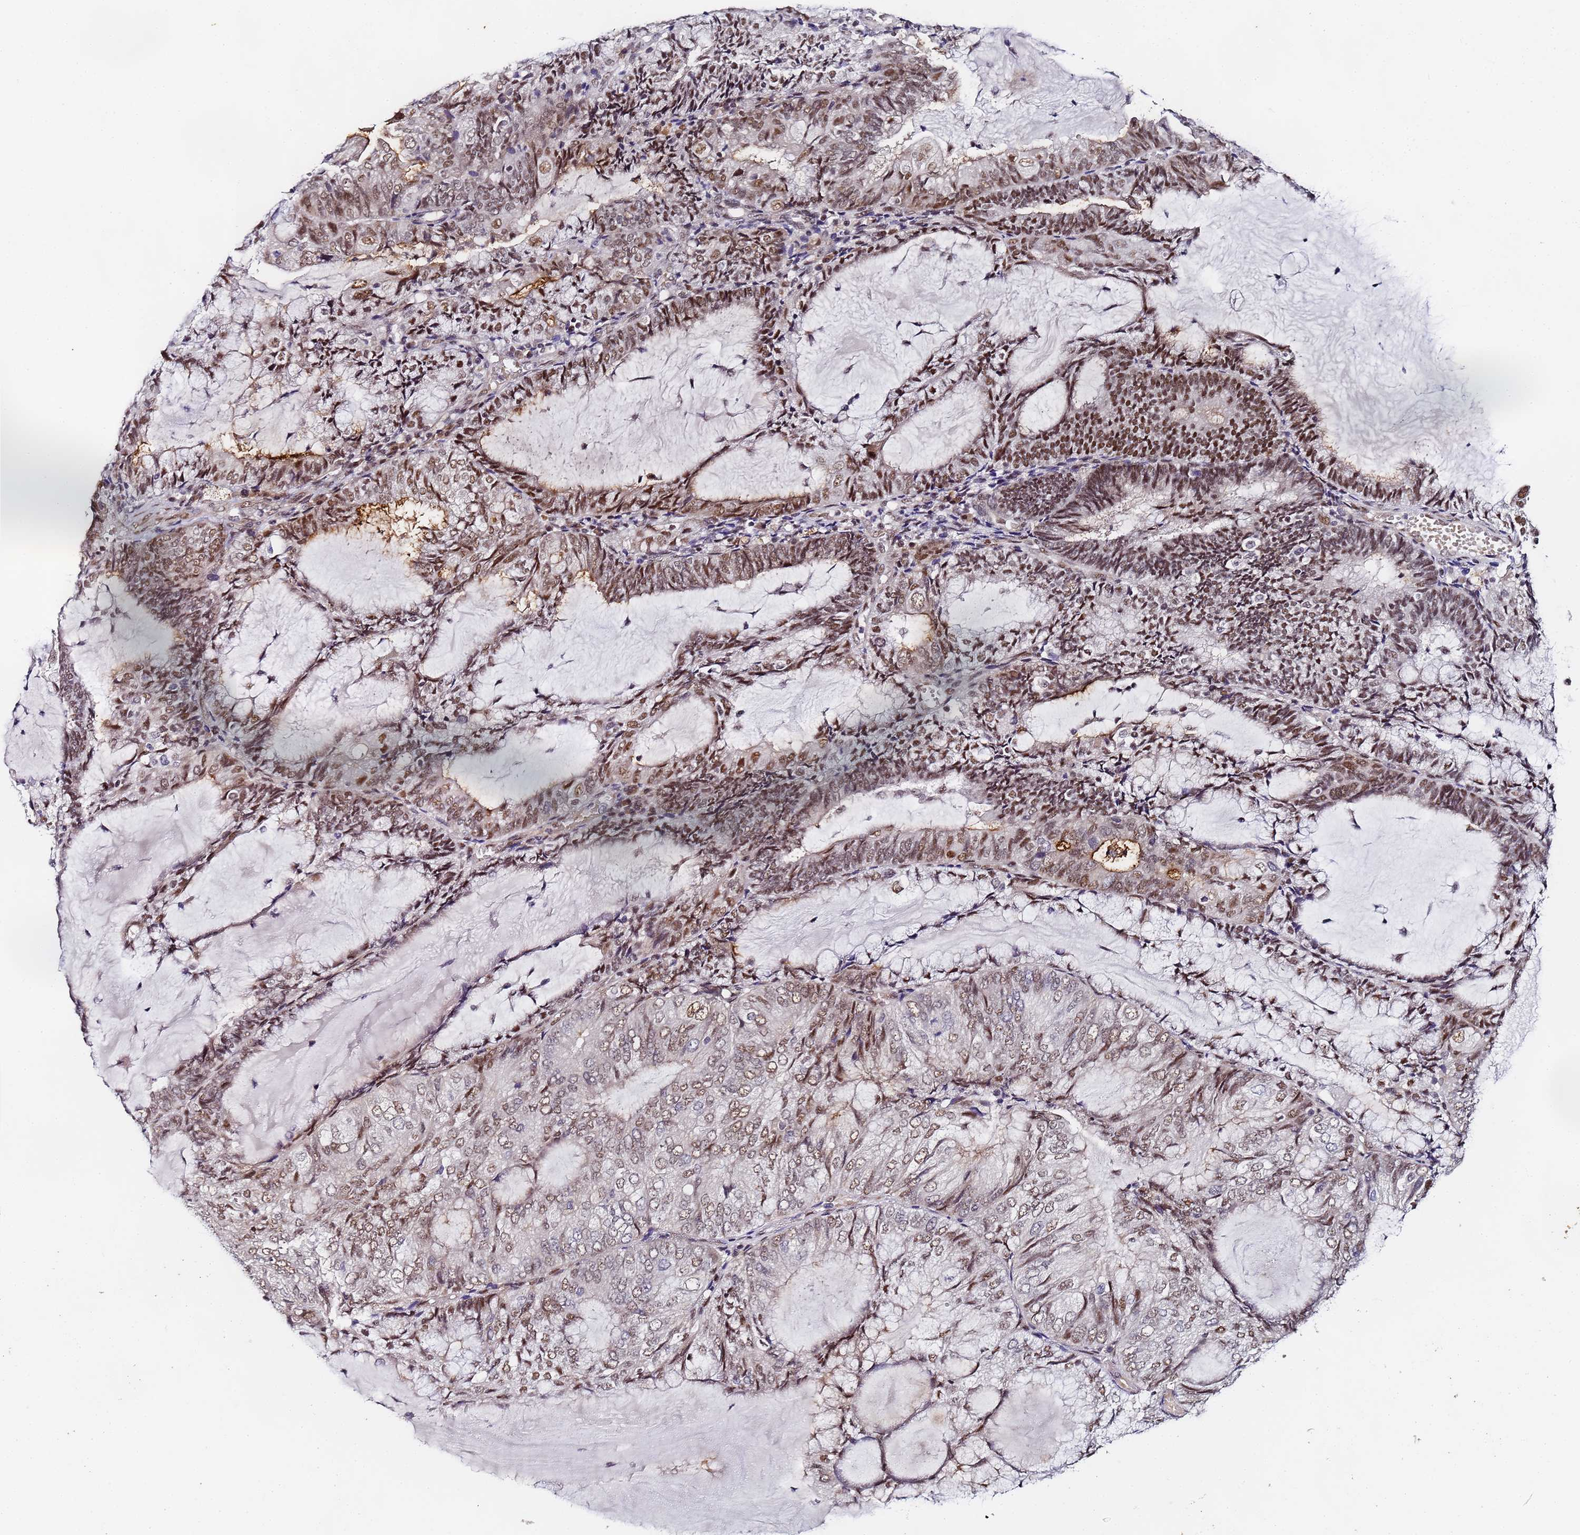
{"staining": {"intensity": "moderate", "quantity": ">75%", "location": "nuclear"}, "tissue": "endometrial cancer", "cell_type": "Tumor cells", "image_type": "cancer", "snomed": [{"axis": "morphology", "description": "Adenocarcinoma, NOS"}, {"axis": "topography", "description": "Endometrium"}], "caption": "The histopathology image displays a brown stain indicating the presence of a protein in the nuclear of tumor cells in endometrial cancer. The staining was performed using DAB (3,3'-diaminobenzidine) to visualize the protein expression in brown, while the nuclei were stained in blue with hematoxylin (Magnification: 20x).", "gene": "FNBP4", "patient": {"sex": "female", "age": 81}}